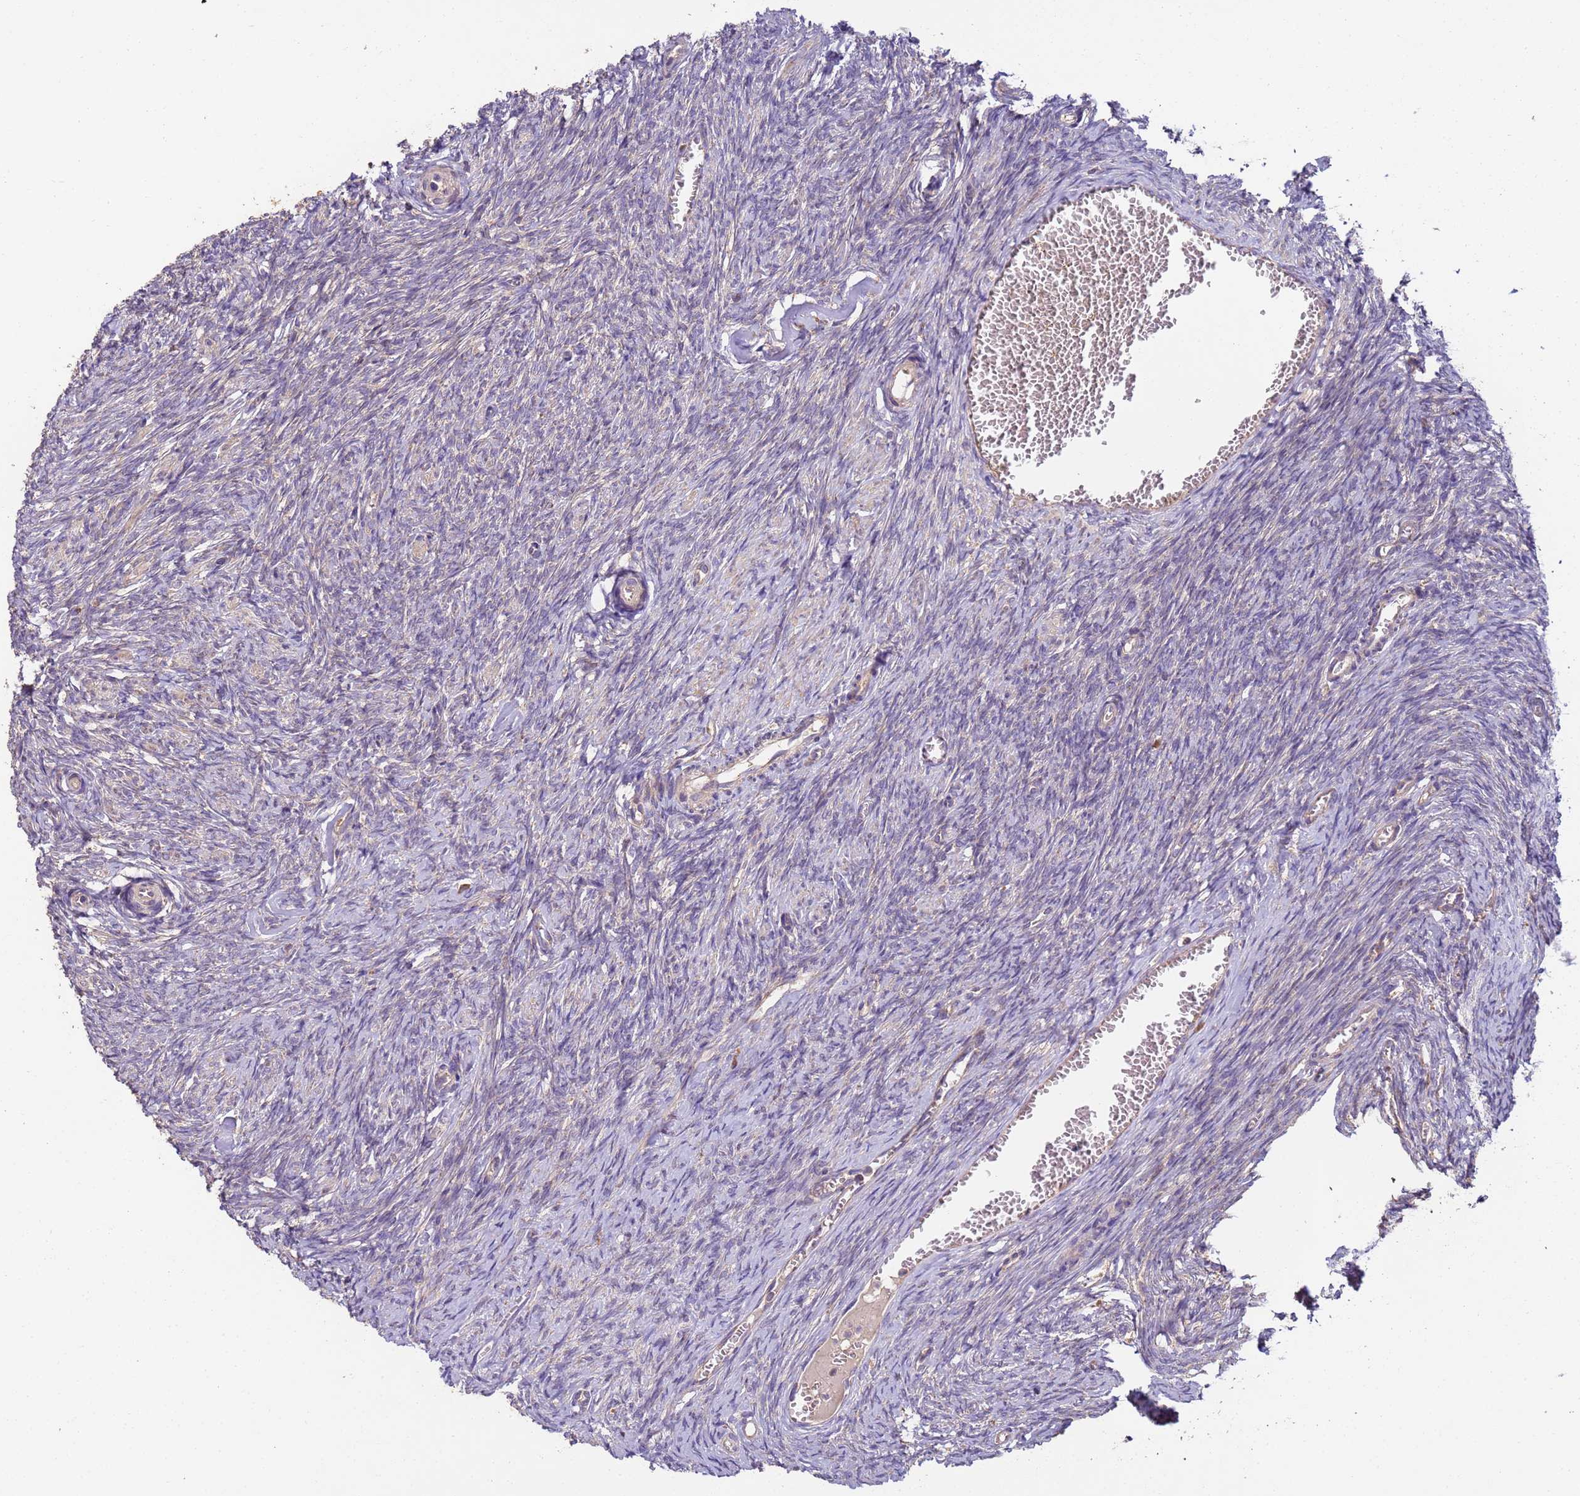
{"staining": {"intensity": "negative", "quantity": "none", "location": "none"}, "tissue": "ovary", "cell_type": "Ovarian stroma cells", "image_type": "normal", "snomed": [{"axis": "morphology", "description": "Normal tissue, NOS"}, {"axis": "topography", "description": "Ovary"}], "caption": "Immunohistochemistry (IHC) image of normal ovary: human ovary stained with DAB reveals no significant protein staining in ovarian stroma cells.", "gene": "TIGAR", "patient": {"sex": "female", "age": 44}}